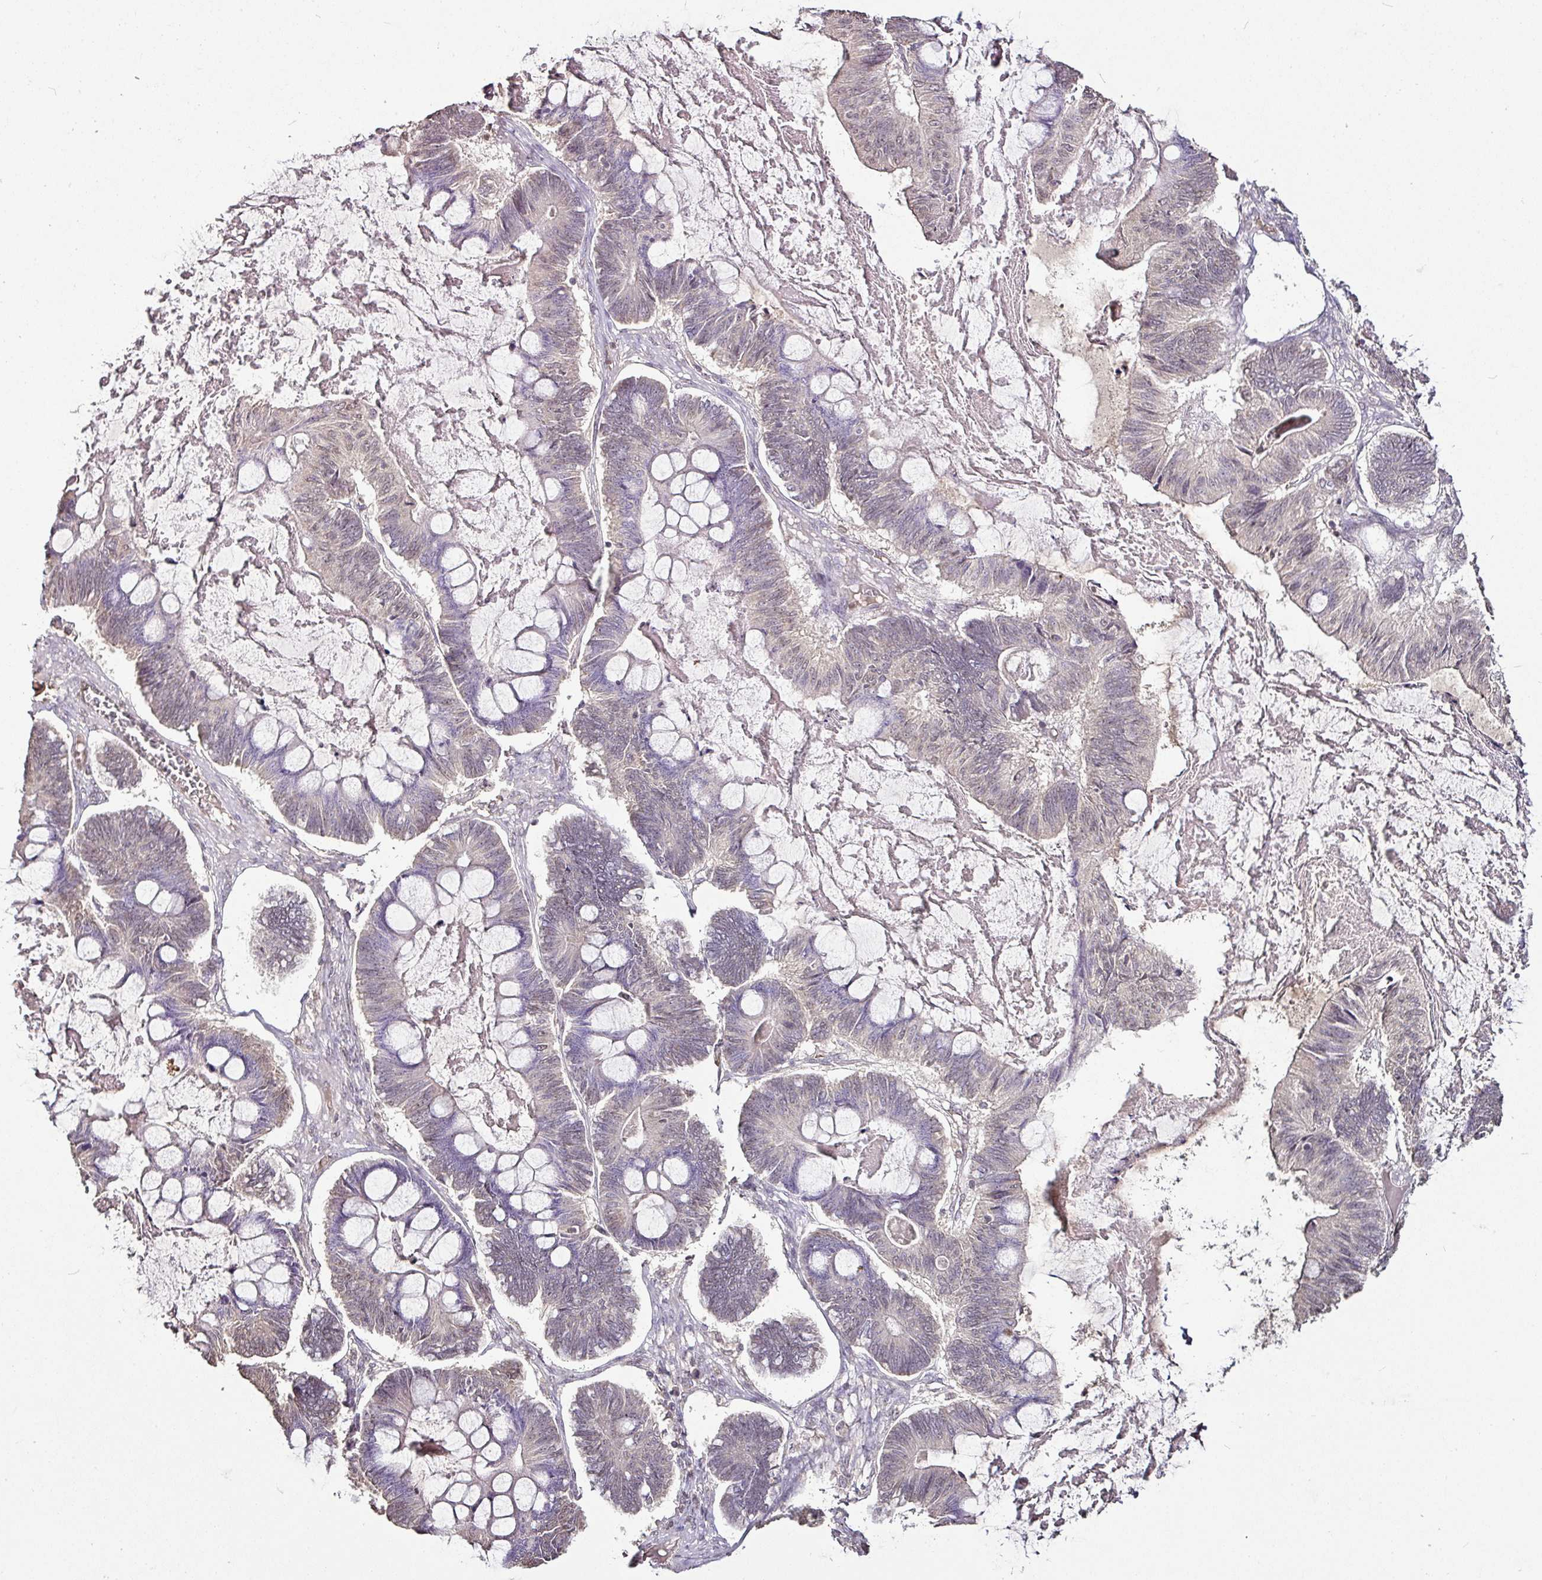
{"staining": {"intensity": "weak", "quantity": "<25%", "location": "nuclear"}, "tissue": "ovarian cancer", "cell_type": "Tumor cells", "image_type": "cancer", "snomed": [{"axis": "morphology", "description": "Cystadenocarcinoma, mucinous, NOS"}, {"axis": "topography", "description": "Ovary"}], "caption": "Protein analysis of ovarian cancer (mucinous cystadenocarcinoma) exhibits no significant positivity in tumor cells.", "gene": "RPL38", "patient": {"sex": "female", "age": 61}}